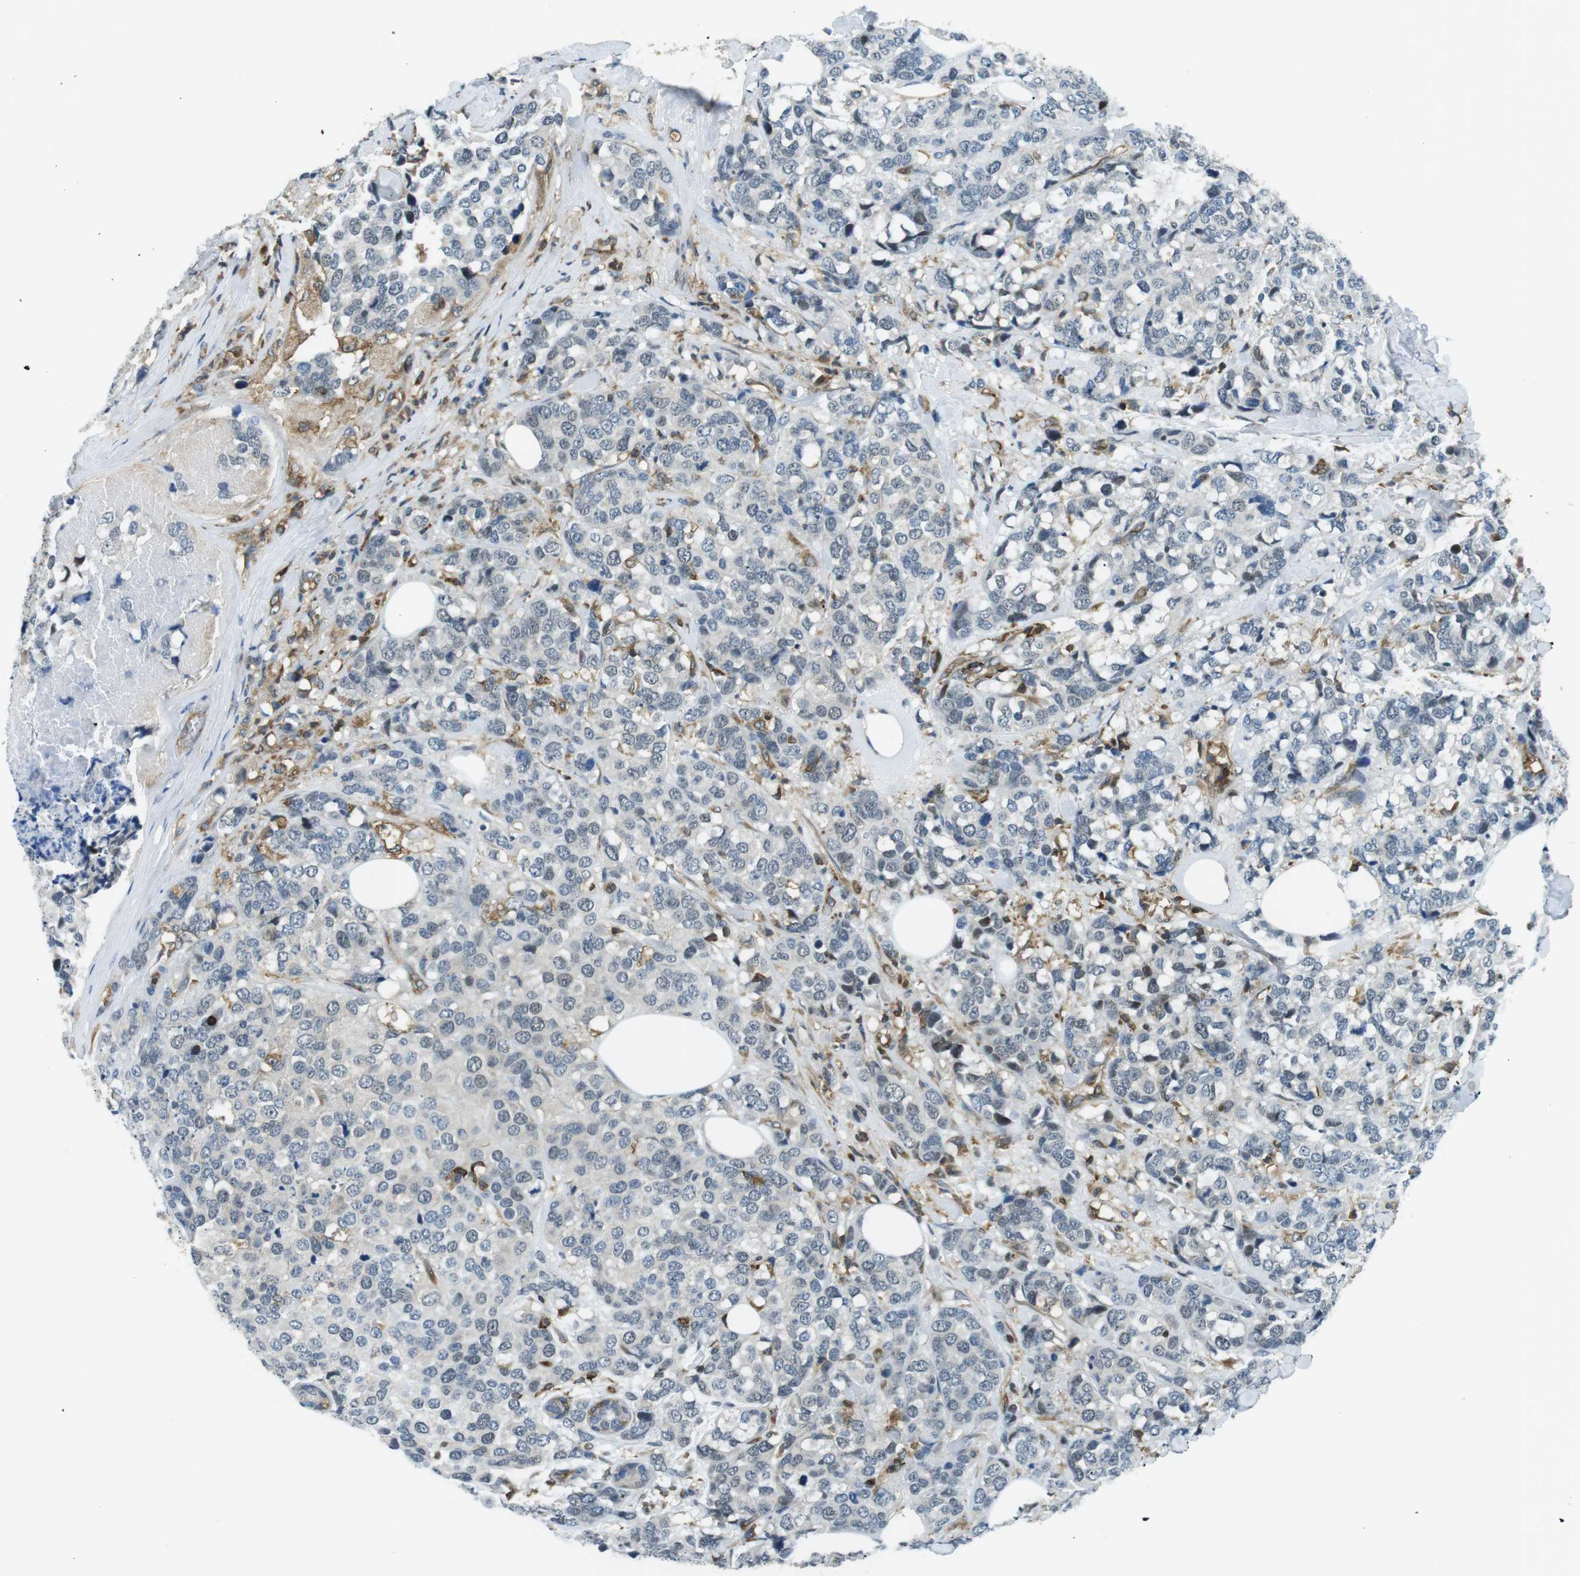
{"staining": {"intensity": "negative", "quantity": "none", "location": "none"}, "tissue": "breast cancer", "cell_type": "Tumor cells", "image_type": "cancer", "snomed": [{"axis": "morphology", "description": "Lobular carcinoma"}, {"axis": "topography", "description": "Breast"}], "caption": "An IHC histopathology image of breast cancer is shown. There is no staining in tumor cells of breast cancer.", "gene": "STK10", "patient": {"sex": "female", "age": 59}}